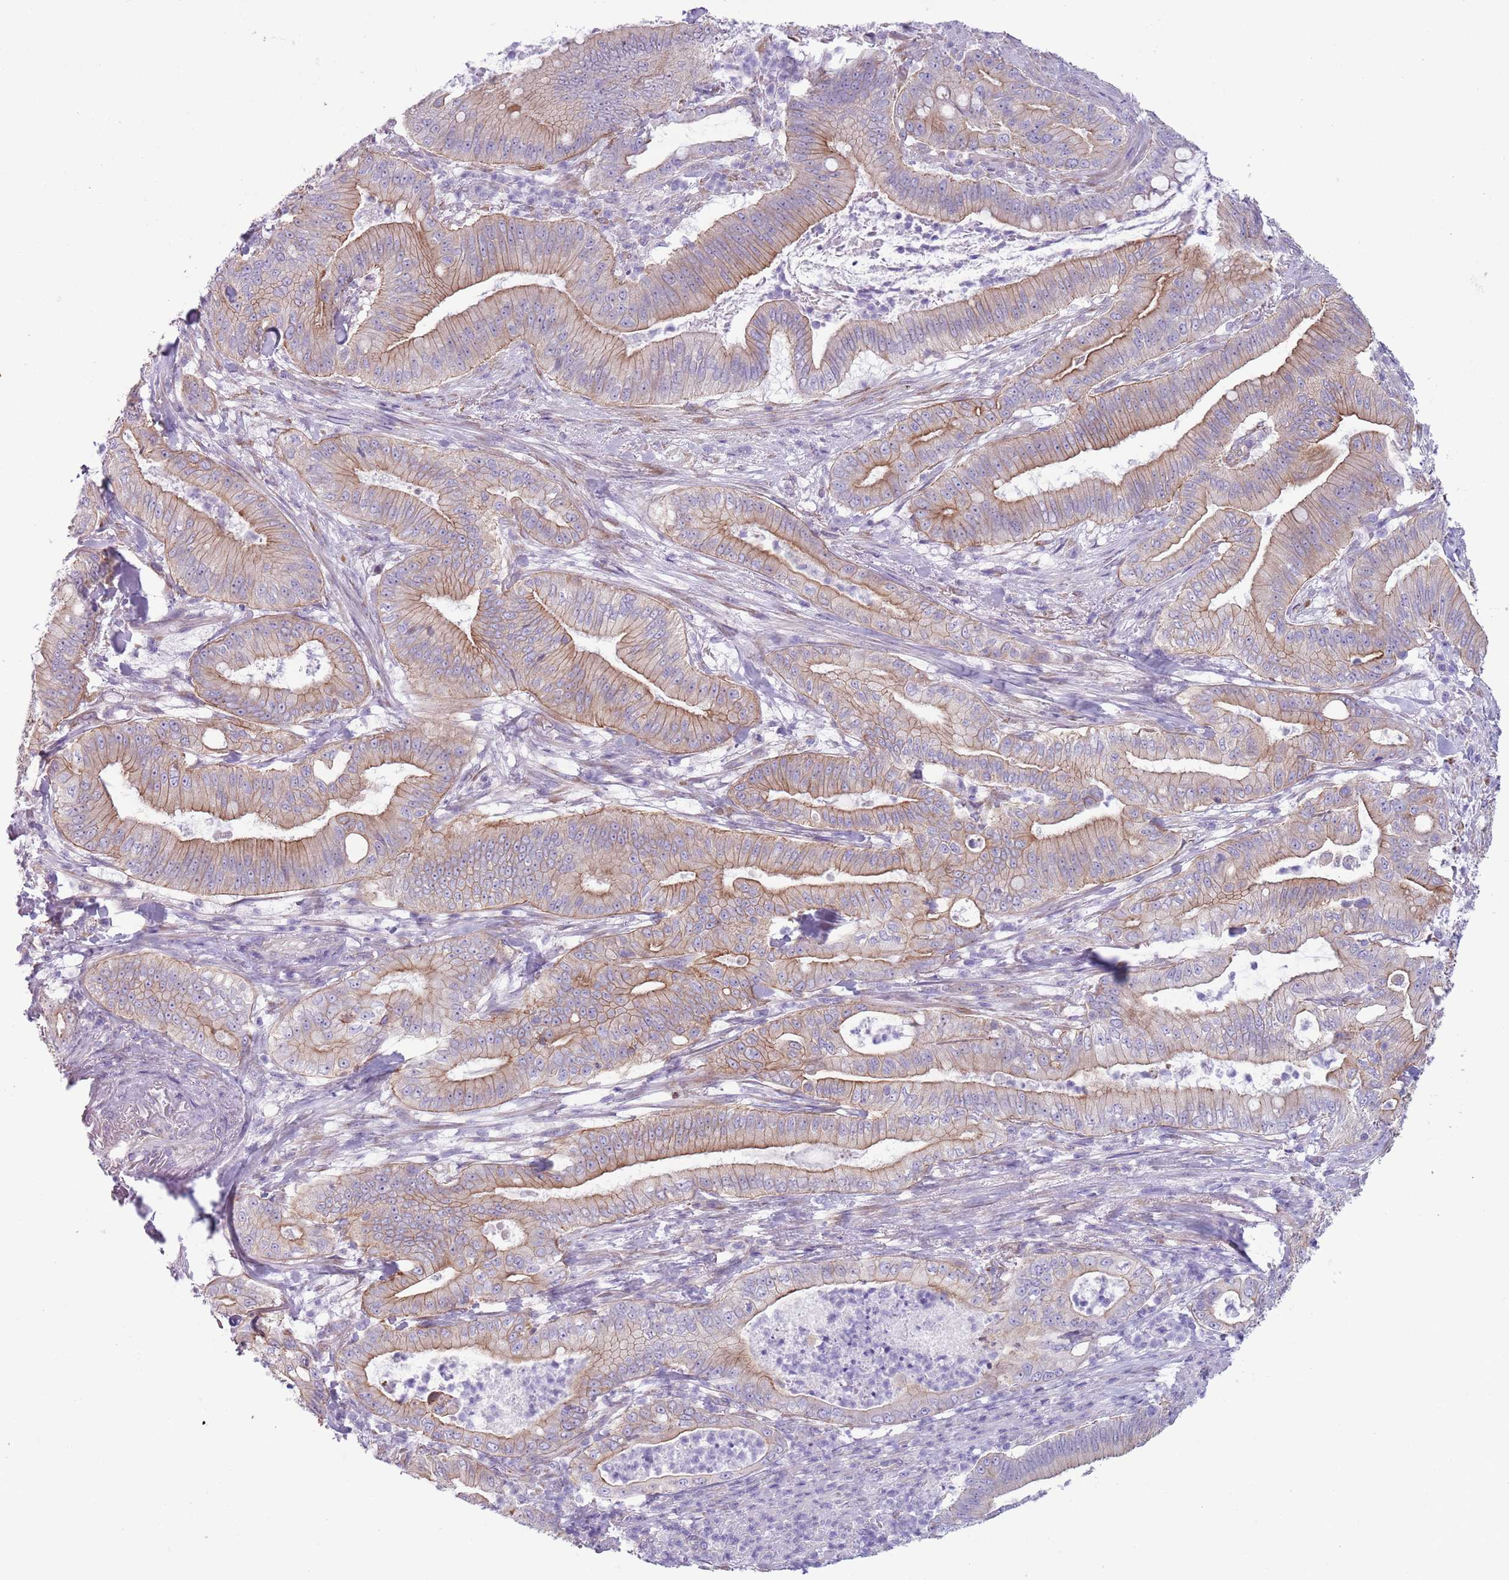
{"staining": {"intensity": "moderate", "quantity": ">75%", "location": "cytoplasmic/membranous"}, "tissue": "pancreatic cancer", "cell_type": "Tumor cells", "image_type": "cancer", "snomed": [{"axis": "morphology", "description": "Adenocarcinoma, NOS"}, {"axis": "topography", "description": "Pancreas"}], "caption": "Protein analysis of pancreatic cancer (adenocarcinoma) tissue shows moderate cytoplasmic/membranous expression in about >75% of tumor cells.", "gene": "RBP3", "patient": {"sex": "male", "age": 71}}